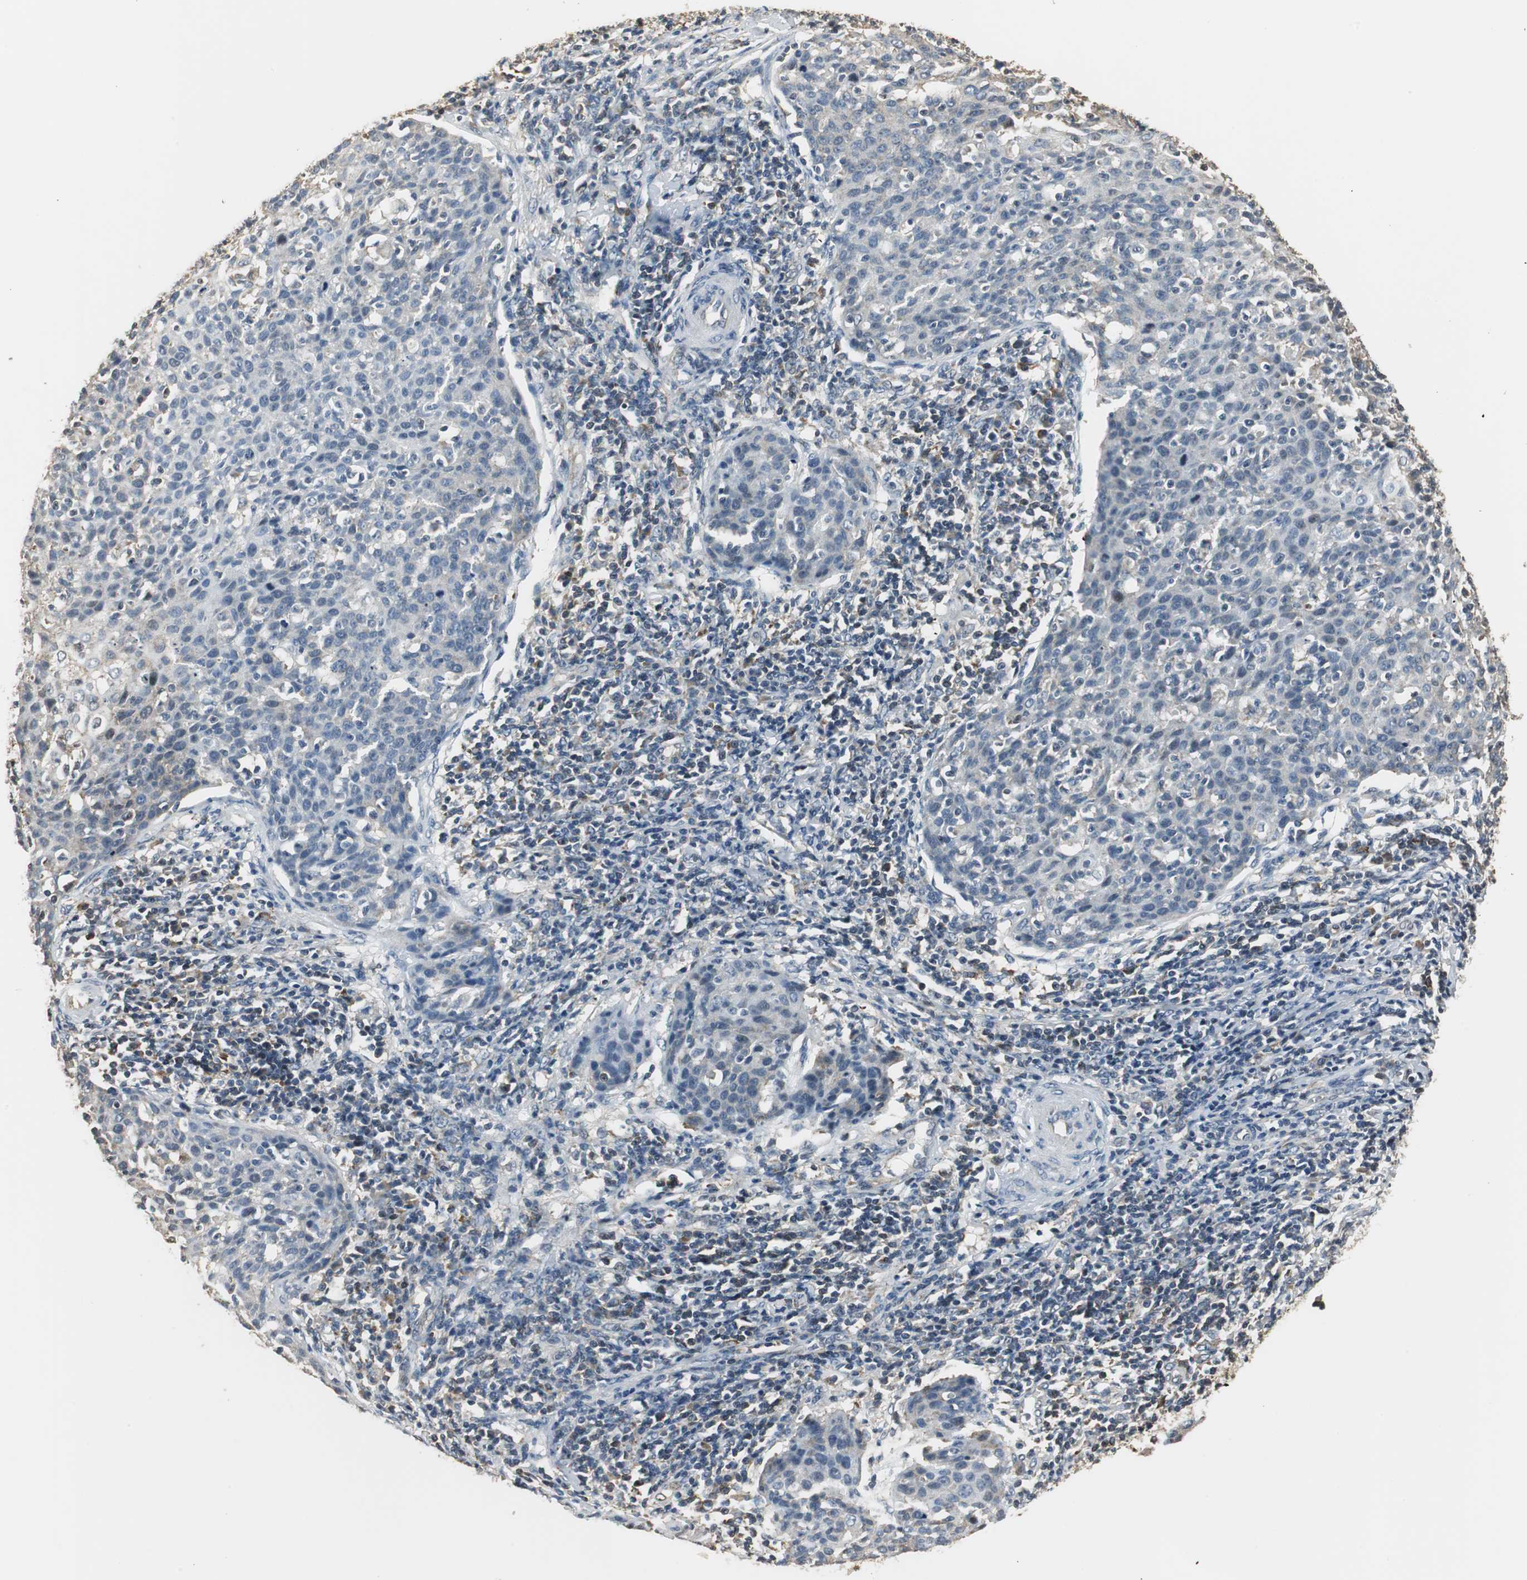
{"staining": {"intensity": "negative", "quantity": "none", "location": "none"}, "tissue": "cervical cancer", "cell_type": "Tumor cells", "image_type": "cancer", "snomed": [{"axis": "morphology", "description": "Squamous cell carcinoma, NOS"}, {"axis": "topography", "description": "Cervix"}], "caption": "Immunohistochemistry of human cervical cancer reveals no positivity in tumor cells.", "gene": "CCT5", "patient": {"sex": "female", "age": 38}}